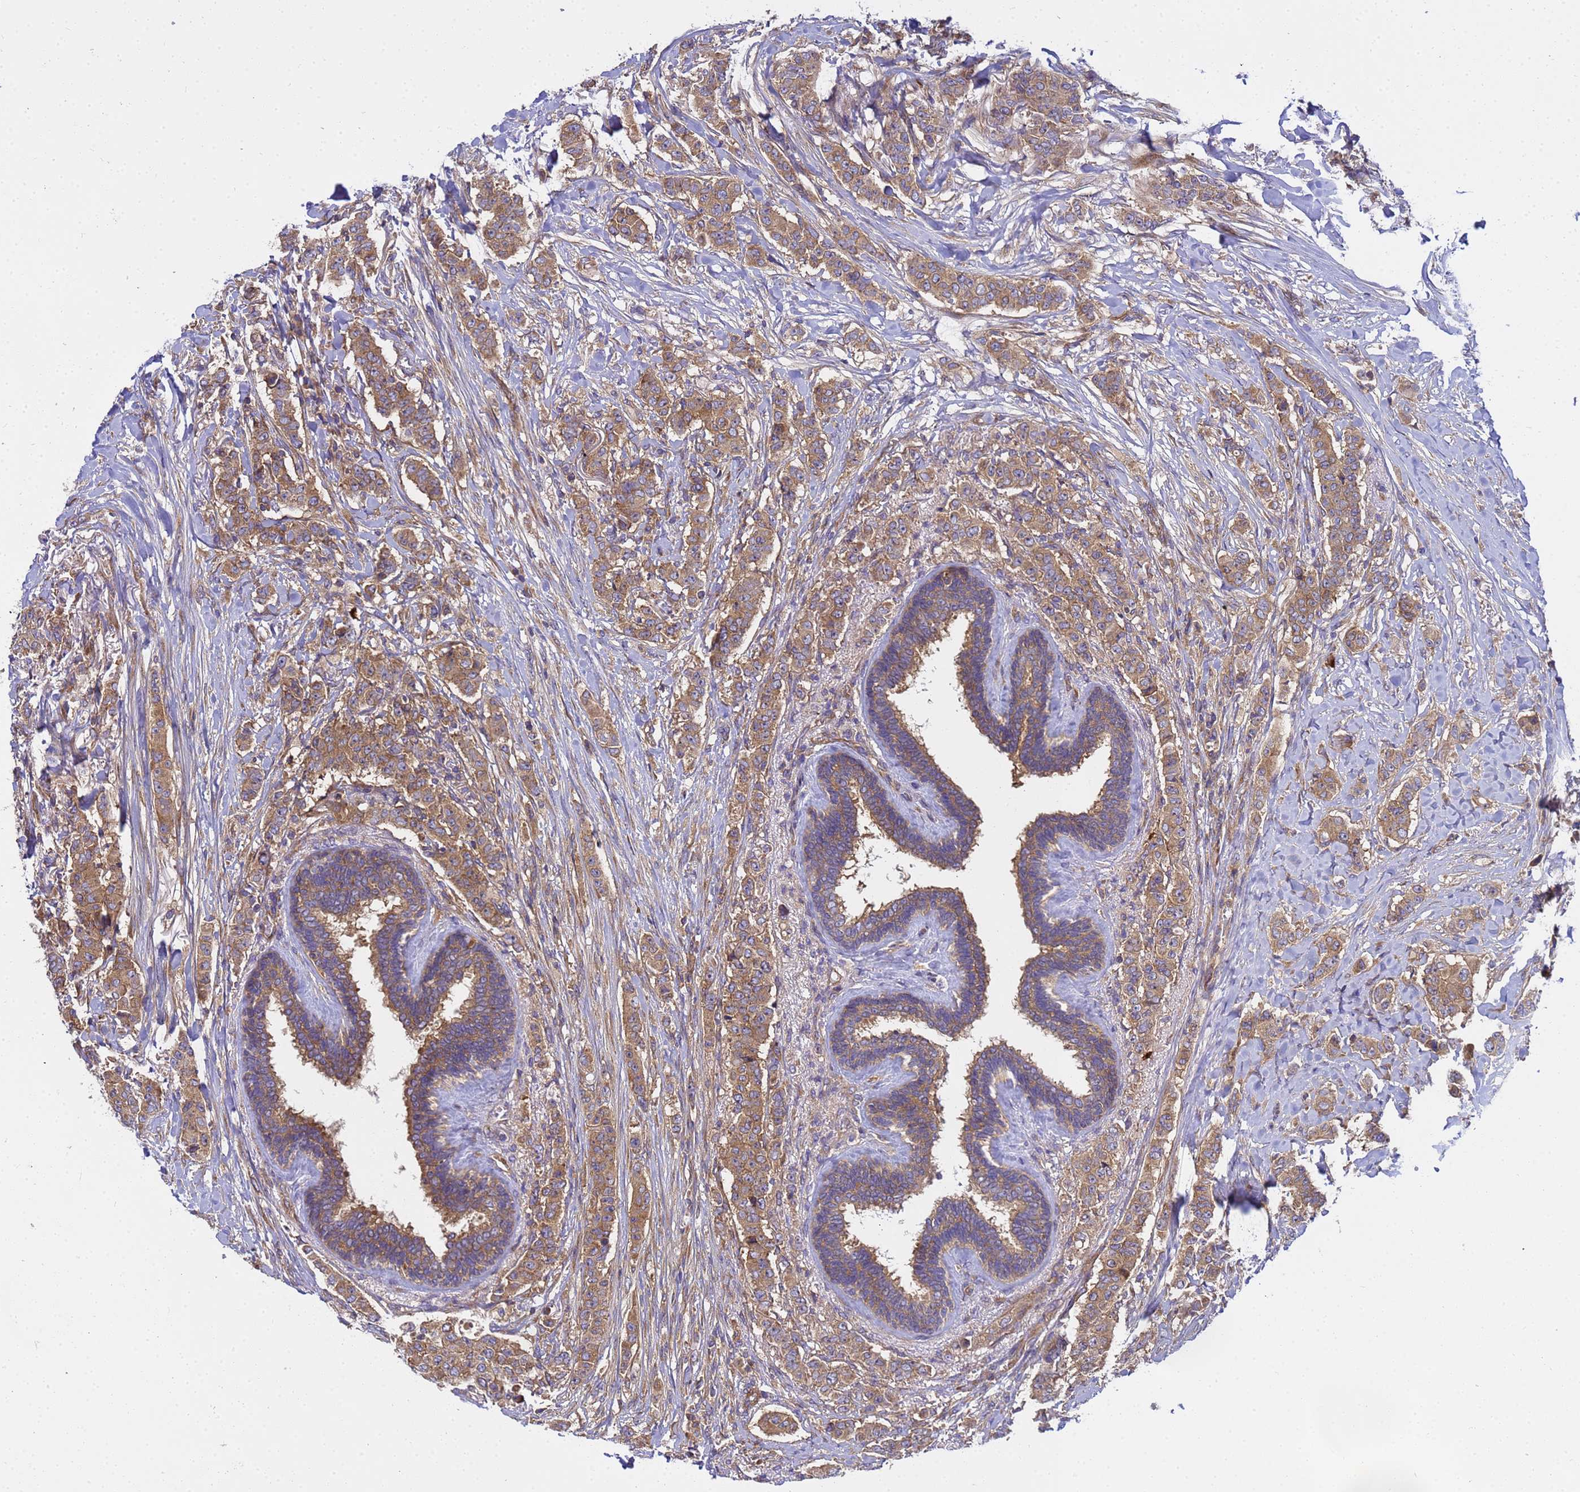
{"staining": {"intensity": "moderate", "quantity": ">75%", "location": "cytoplasmic/membranous"}, "tissue": "breast cancer", "cell_type": "Tumor cells", "image_type": "cancer", "snomed": [{"axis": "morphology", "description": "Duct carcinoma"}, {"axis": "topography", "description": "Breast"}], "caption": "This is a histology image of immunohistochemistry staining of breast intraductal carcinoma, which shows moderate positivity in the cytoplasmic/membranous of tumor cells.", "gene": "BECN1", "patient": {"sex": "female", "age": 40}}